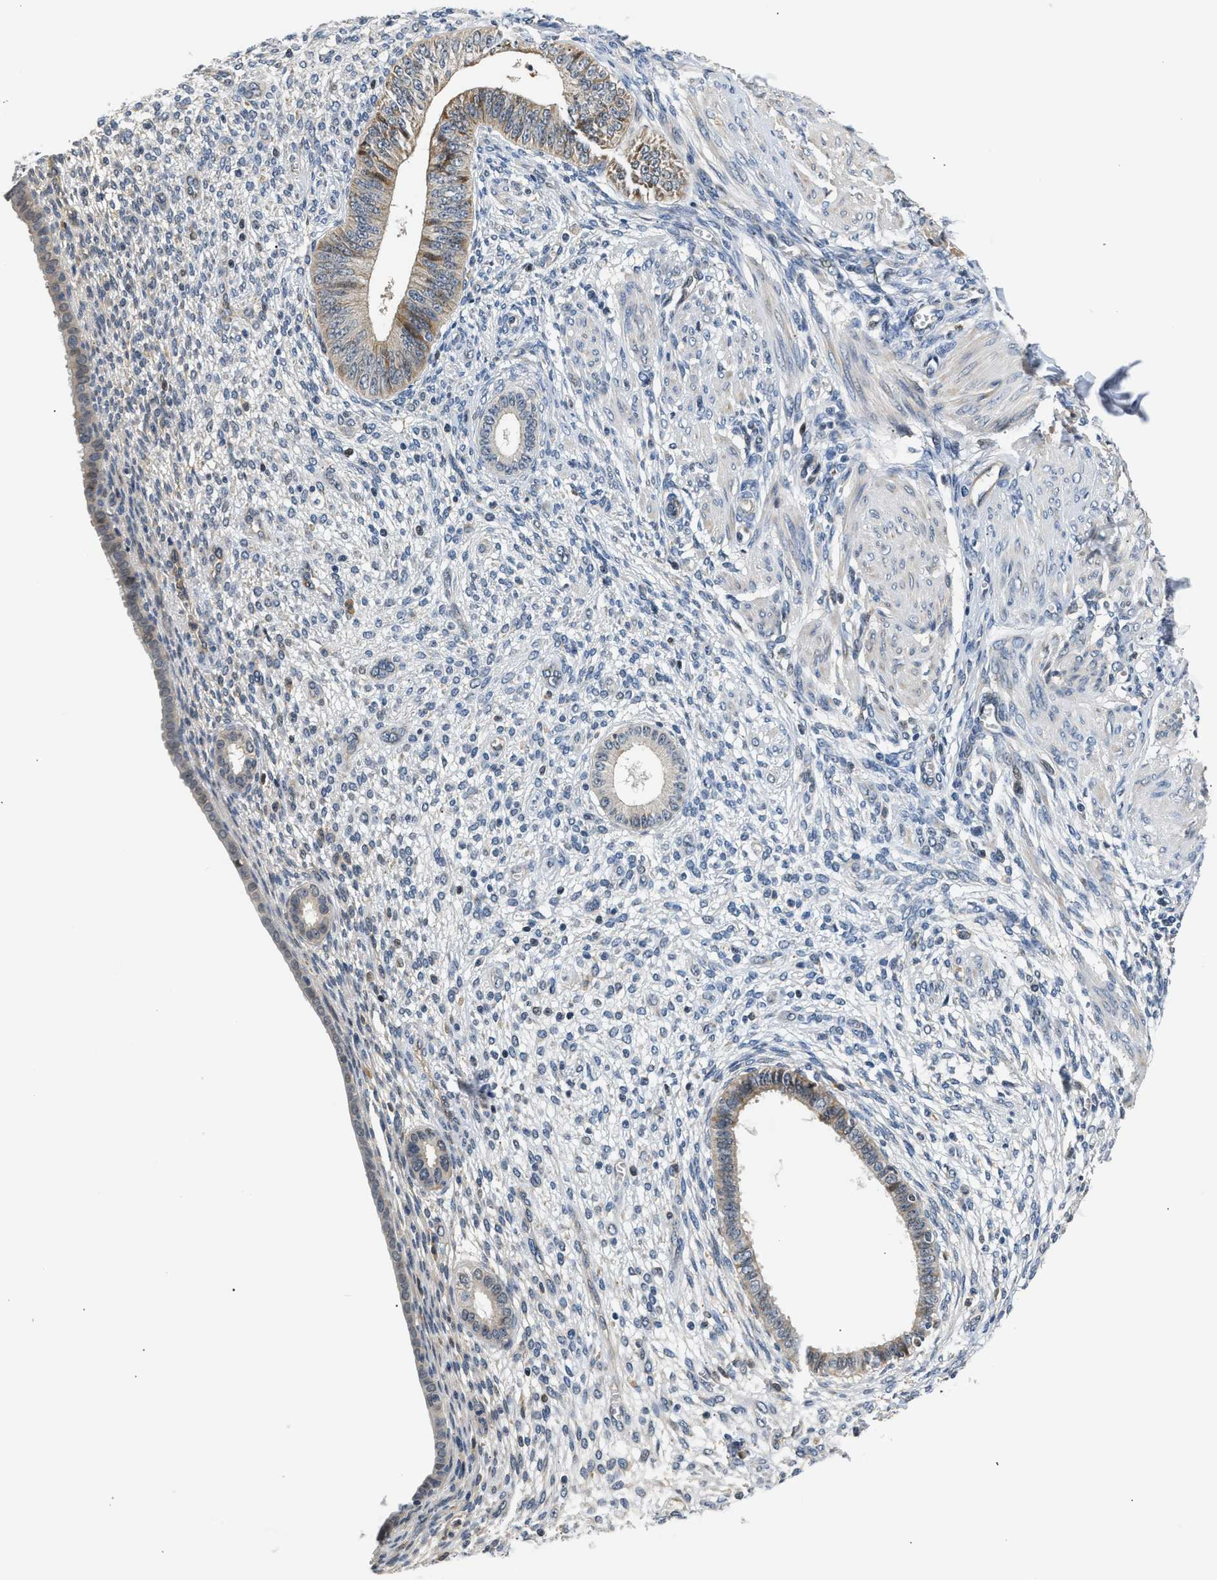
{"staining": {"intensity": "negative", "quantity": "none", "location": "none"}, "tissue": "endometrium", "cell_type": "Cells in endometrial stroma", "image_type": "normal", "snomed": [{"axis": "morphology", "description": "Normal tissue, NOS"}, {"axis": "topography", "description": "Endometrium"}], "caption": "This is a micrograph of immunohistochemistry (IHC) staining of benign endometrium, which shows no expression in cells in endometrial stroma.", "gene": "TNIP2", "patient": {"sex": "female", "age": 72}}